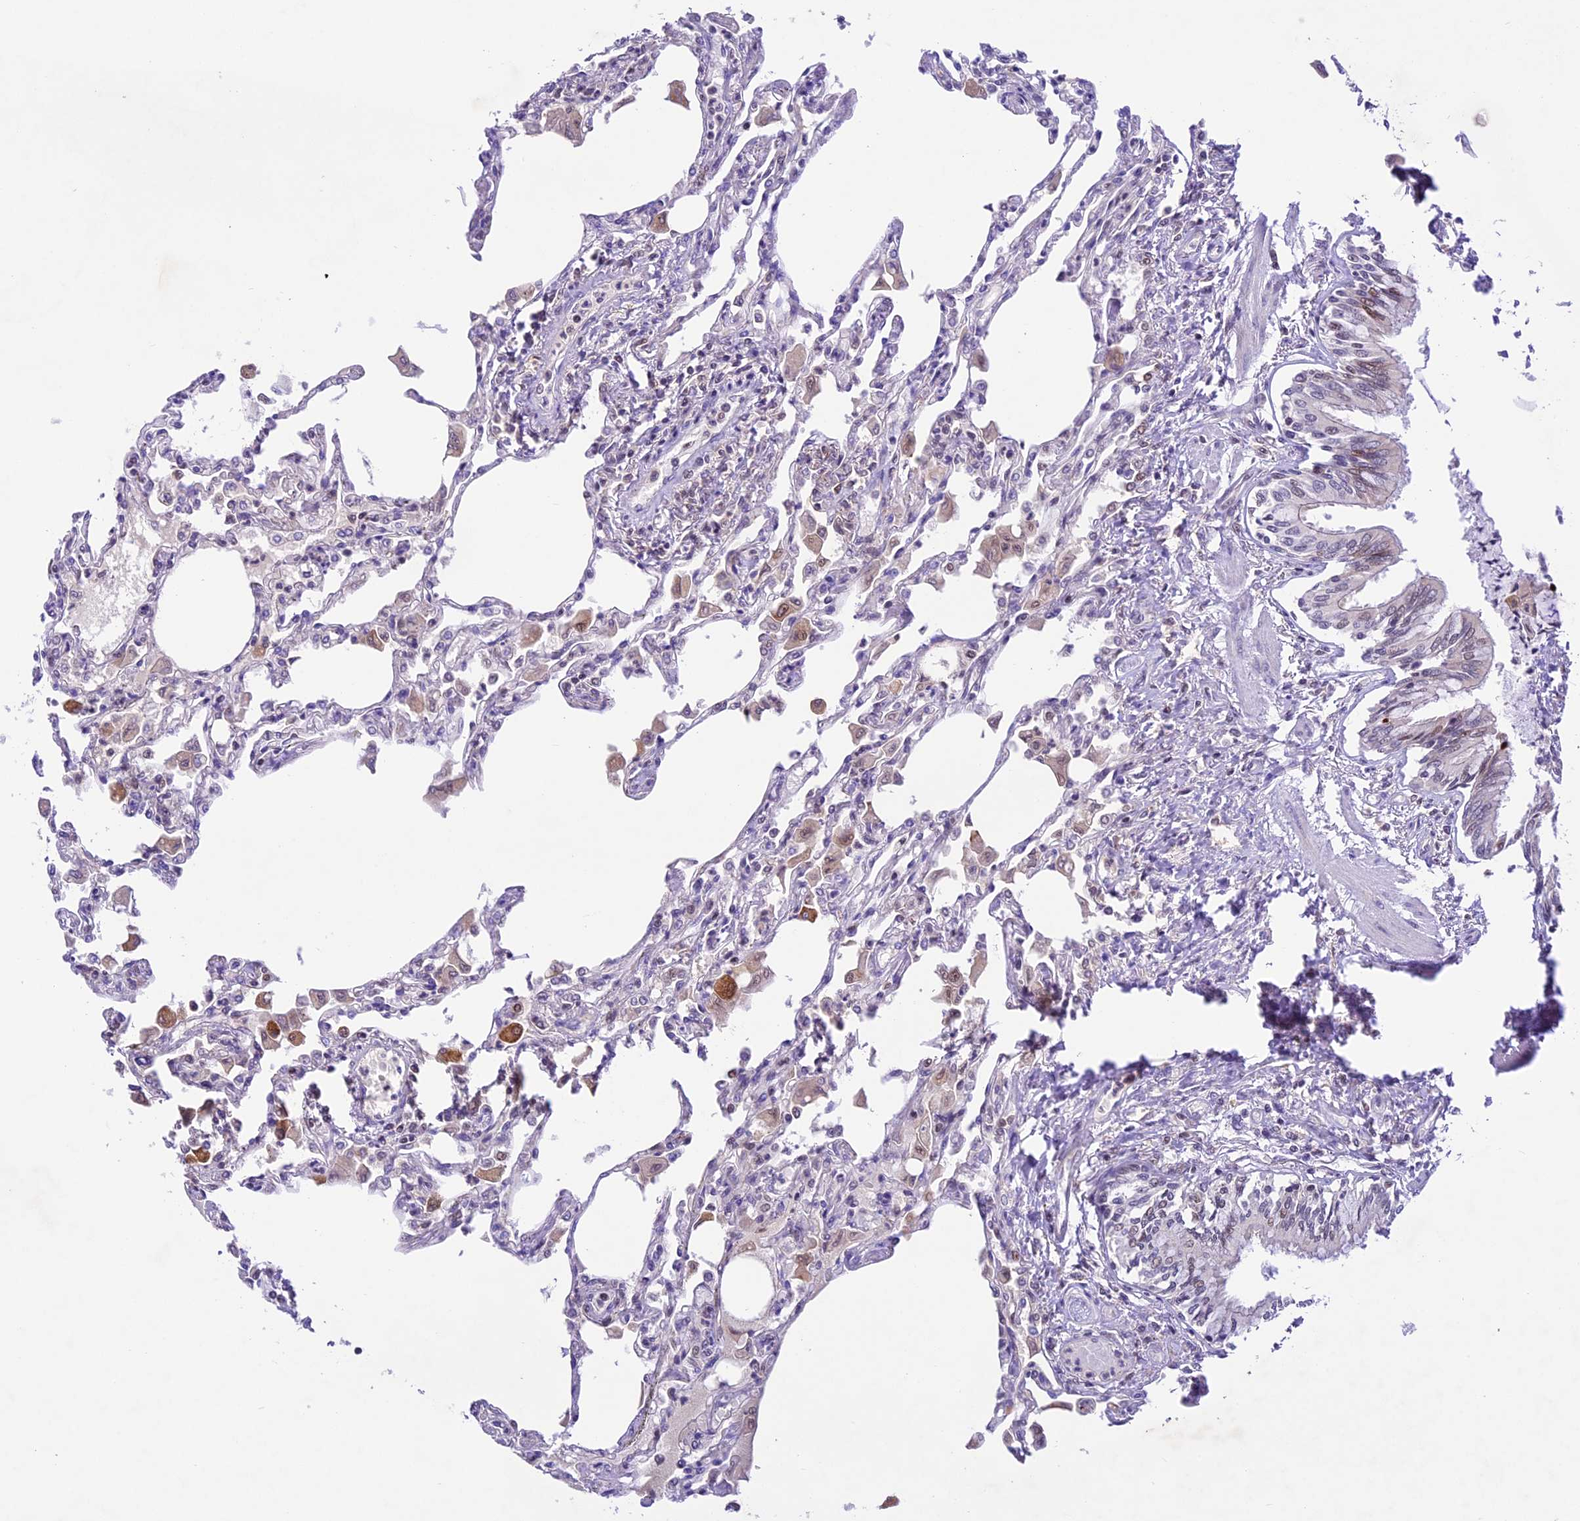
{"staining": {"intensity": "negative", "quantity": "none", "location": "none"}, "tissue": "lung", "cell_type": "Alveolar cells", "image_type": "normal", "snomed": [{"axis": "morphology", "description": "Normal tissue, NOS"}, {"axis": "topography", "description": "Bronchus"}, {"axis": "topography", "description": "Lung"}], "caption": "Benign lung was stained to show a protein in brown. There is no significant staining in alveolar cells.", "gene": "SHKBP1", "patient": {"sex": "female", "age": 49}}